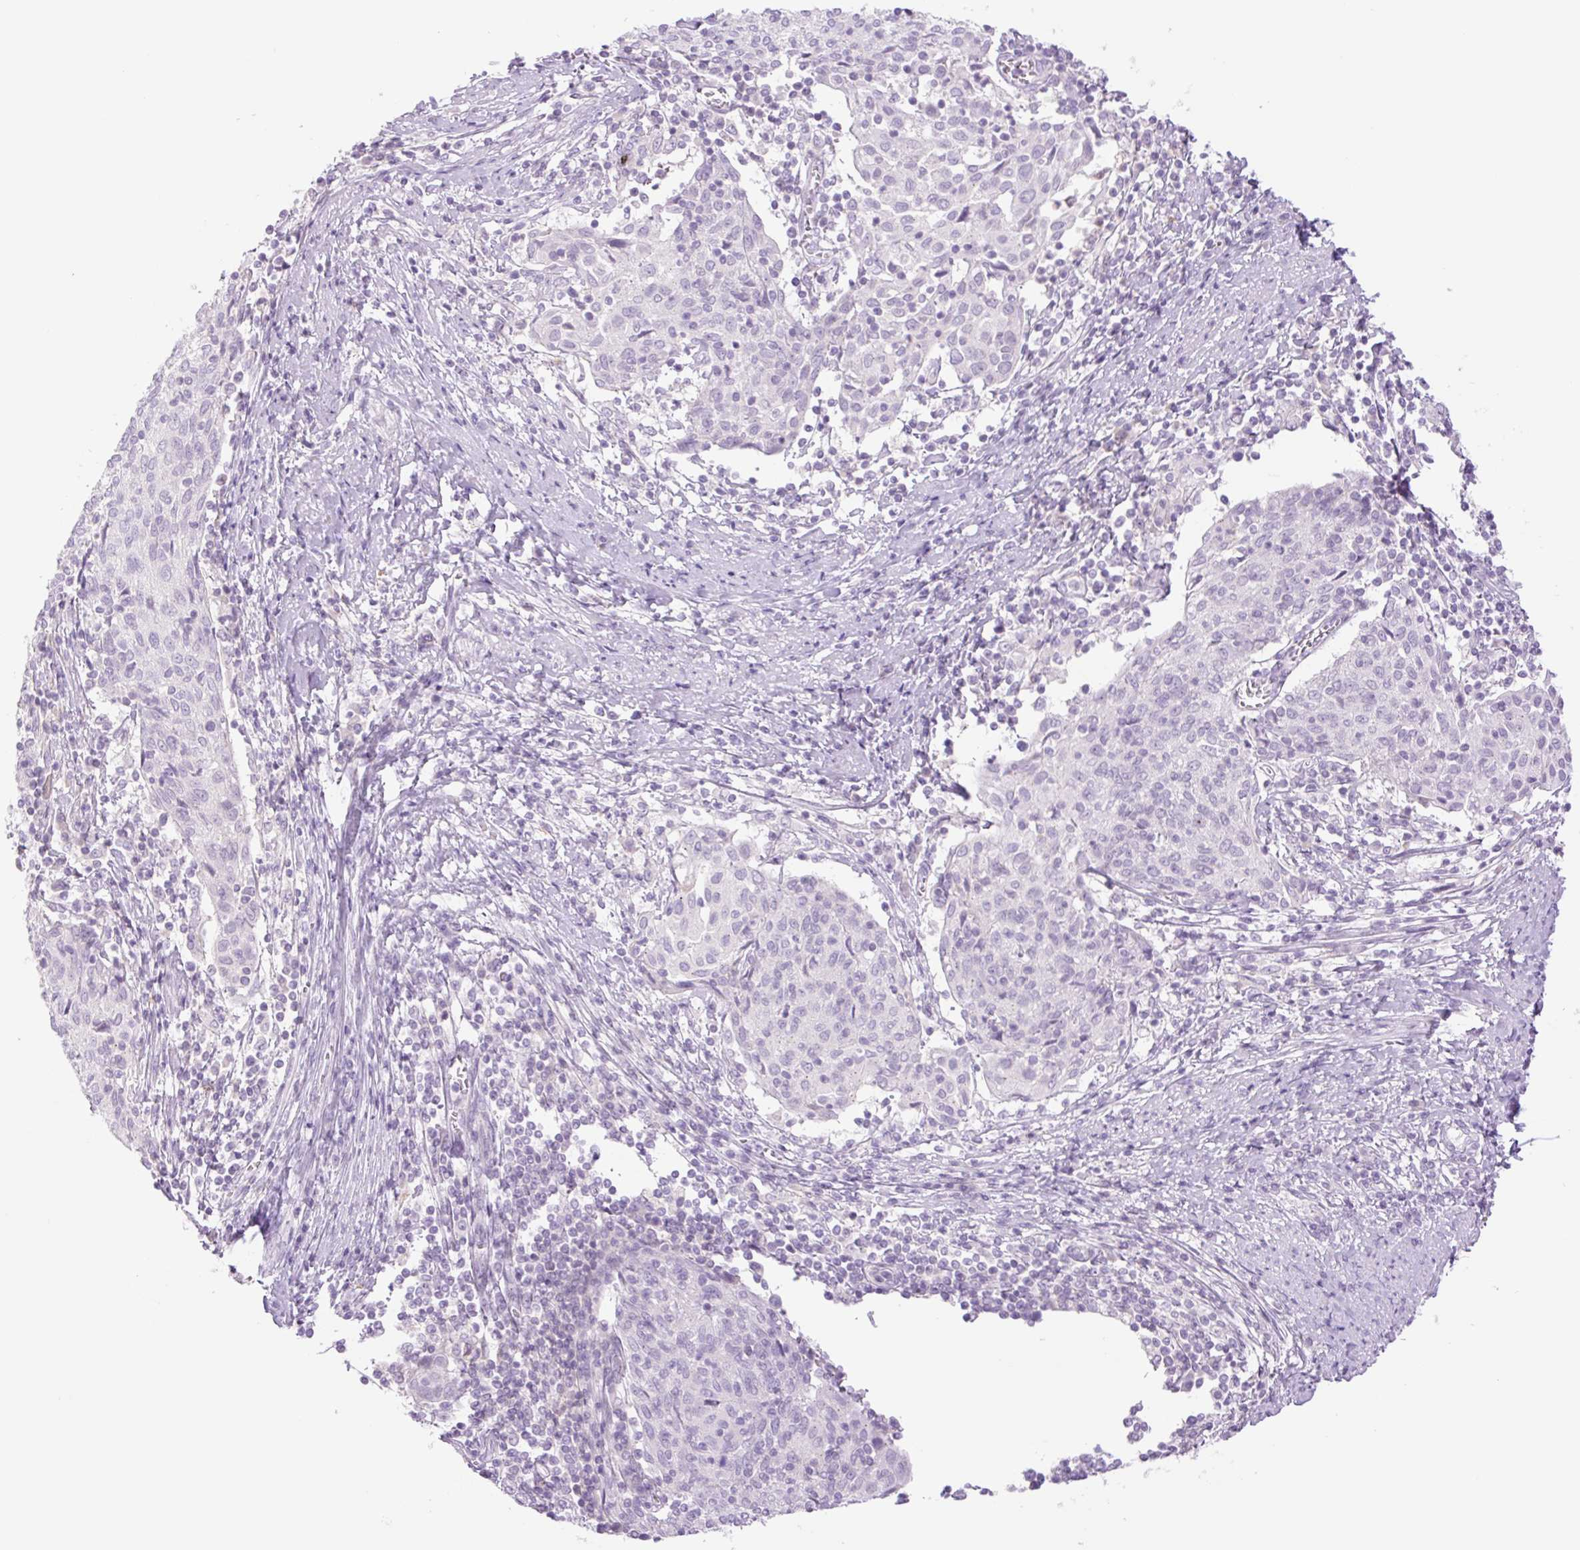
{"staining": {"intensity": "negative", "quantity": "none", "location": "none"}, "tissue": "cervical cancer", "cell_type": "Tumor cells", "image_type": "cancer", "snomed": [{"axis": "morphology", "description": "Squamous cell carcinoma, NOS"}, {"axis": "topography", "description": "Cervix"}], "caption": "Micrograph shows no significant protein expression in tumor cells of cervical squamous cell carcinoma.", "gene": "TBX15", "patient": {"sex": "female", "age": 52}}